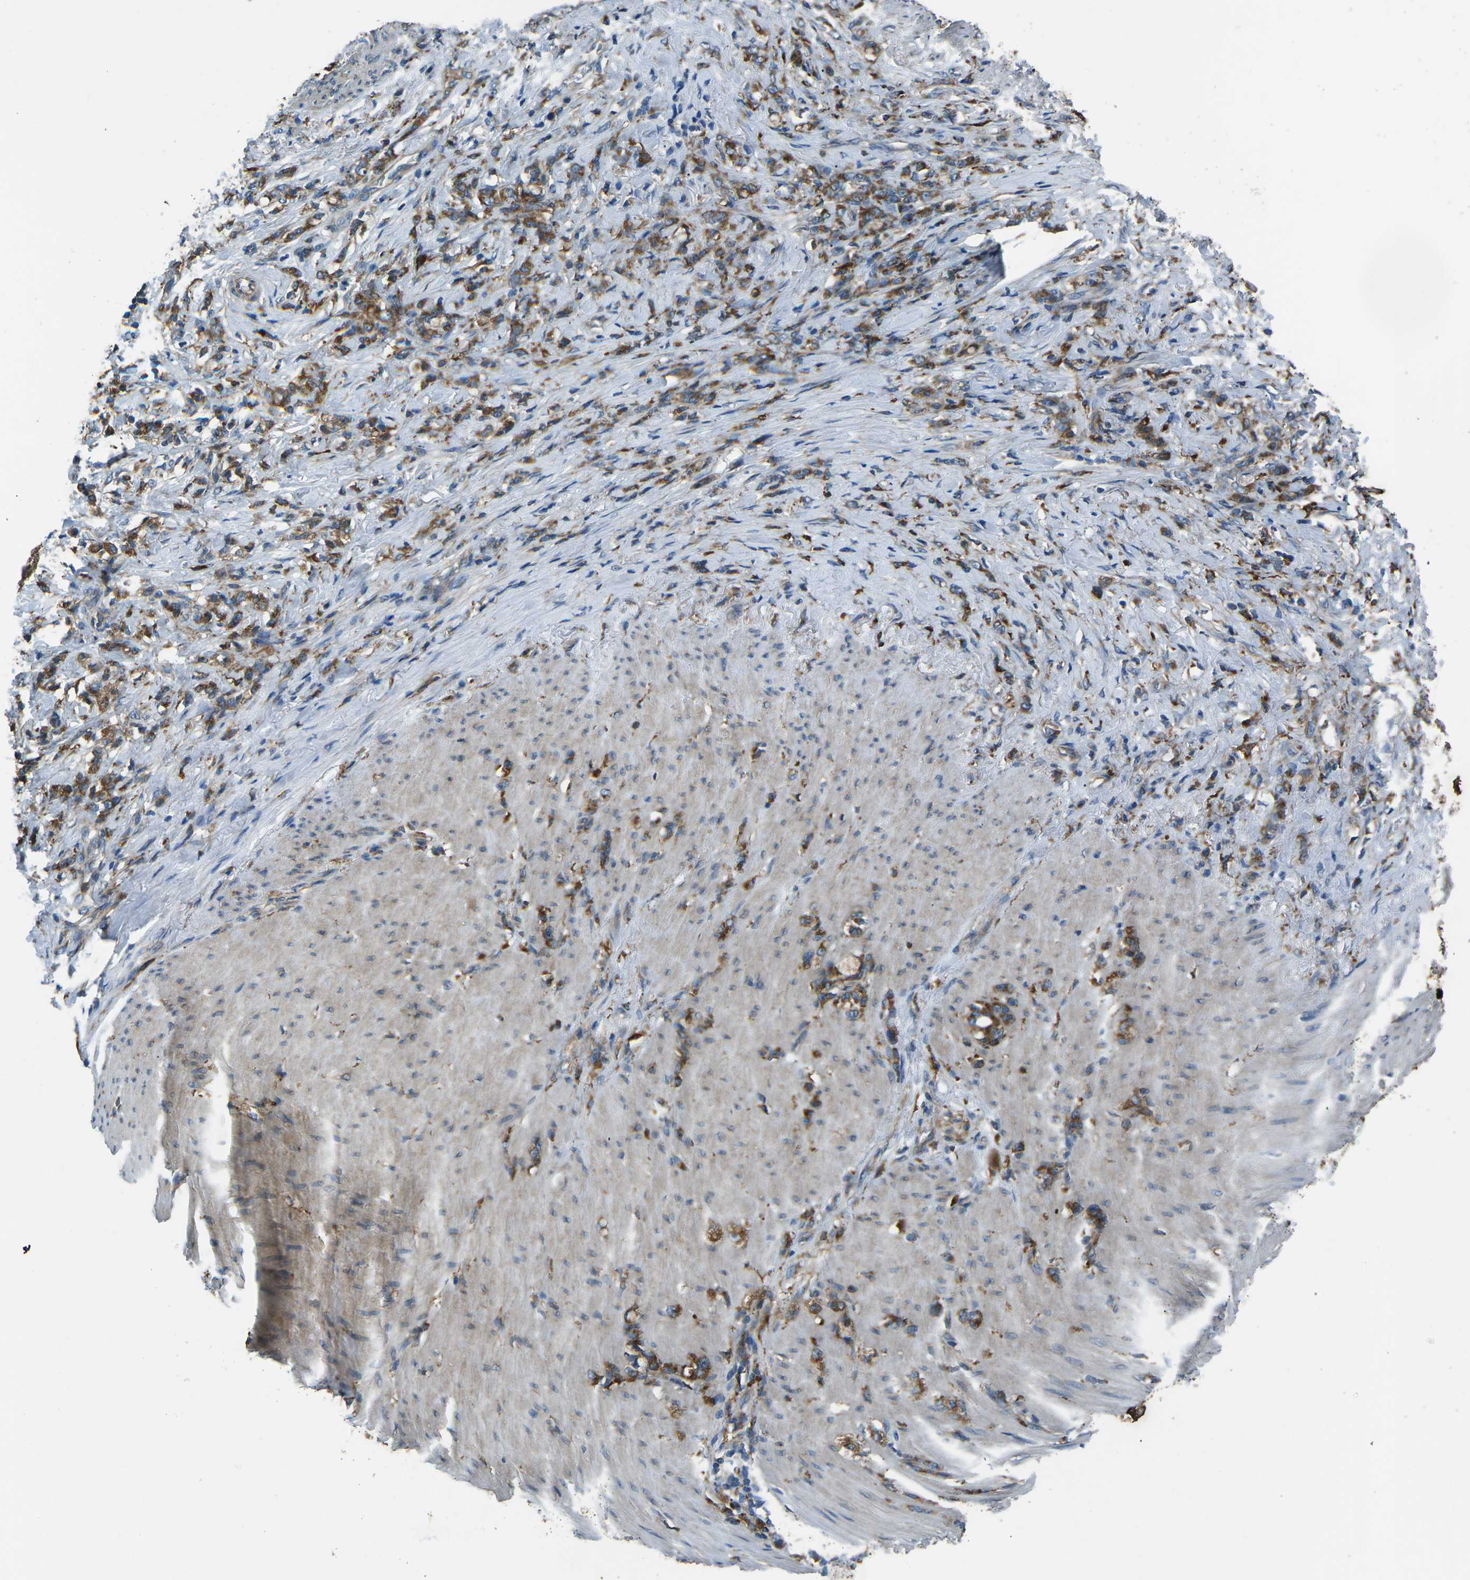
{"staining": {"intensity": "strong", "quantity": "25%-75%", "location": "cytoplasmic/membranous"}, "tissue": "stomach cancer", "cell_type": "Tumor cells", "image_type": "cancer", "snomed": [{"axis": "morphology", "description": "Adenocarcinoma, NOS"}, {"axis": "topography", "description": "Stomach, lower"}], "caption": "A high amount of strong cytoplasmic/membranous expression is appreciated in approximately 25%-75% of tumor cells in stomach cancer tissue.", "gene": "CDK17", "patient": {"sex": "male", "age": 88}}